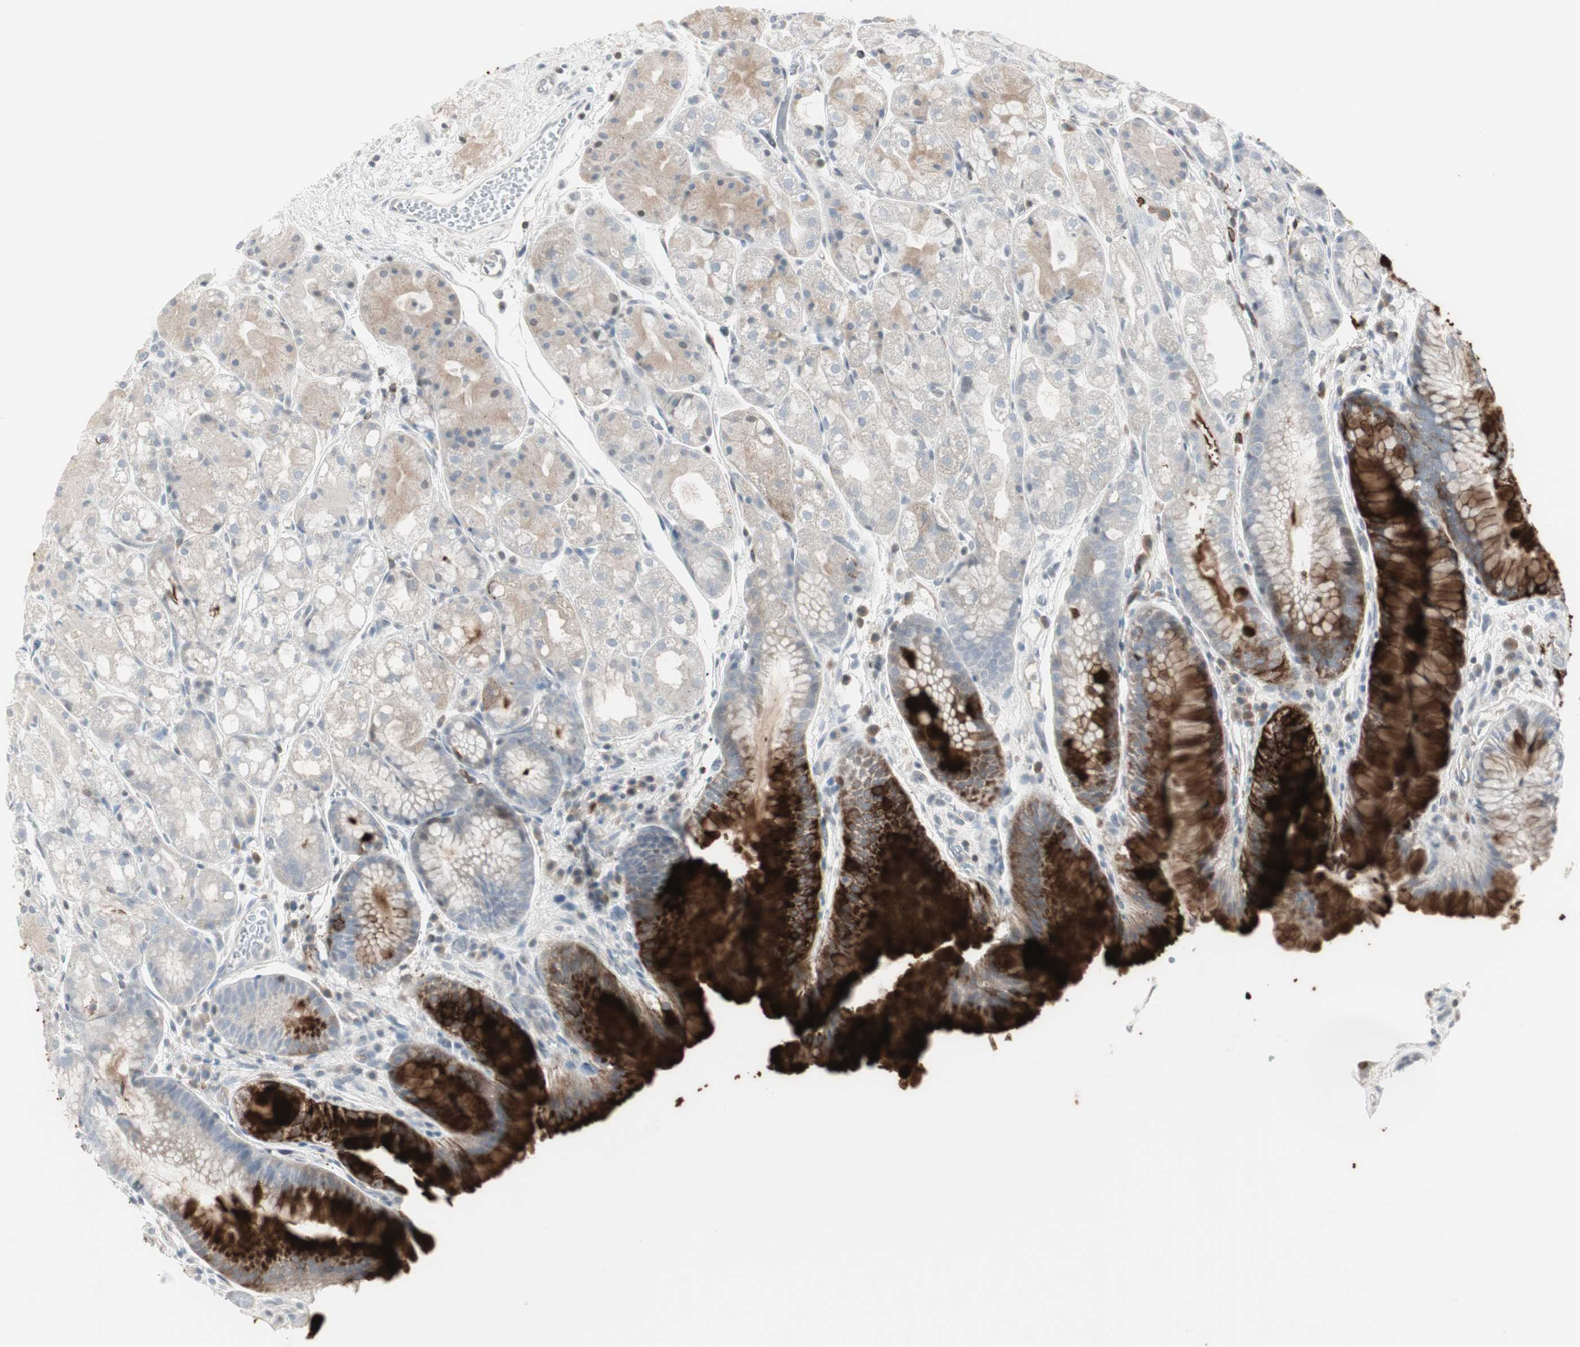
{"staining": {"intensity": "strong", "quantity": "<25%", "location": "cytoplasmic/membranous"}, "tissue": "stomach", "cell_type": "Glandular cells", "image_type": "normal", "snomed": [{"axis": "morphology", "description": "Normal tissue, NOS"}, {"axis": "topography", "description": "Stomach, upper"}], "caption": "Approximately <25% of glandular cells in benign human stomach display strong cytoplasmic/membranous protein staining as visualized by brown immunohistochemical staining.", "gene": "MAP4K4", "patient": {"sex": "male", "age": 72}}